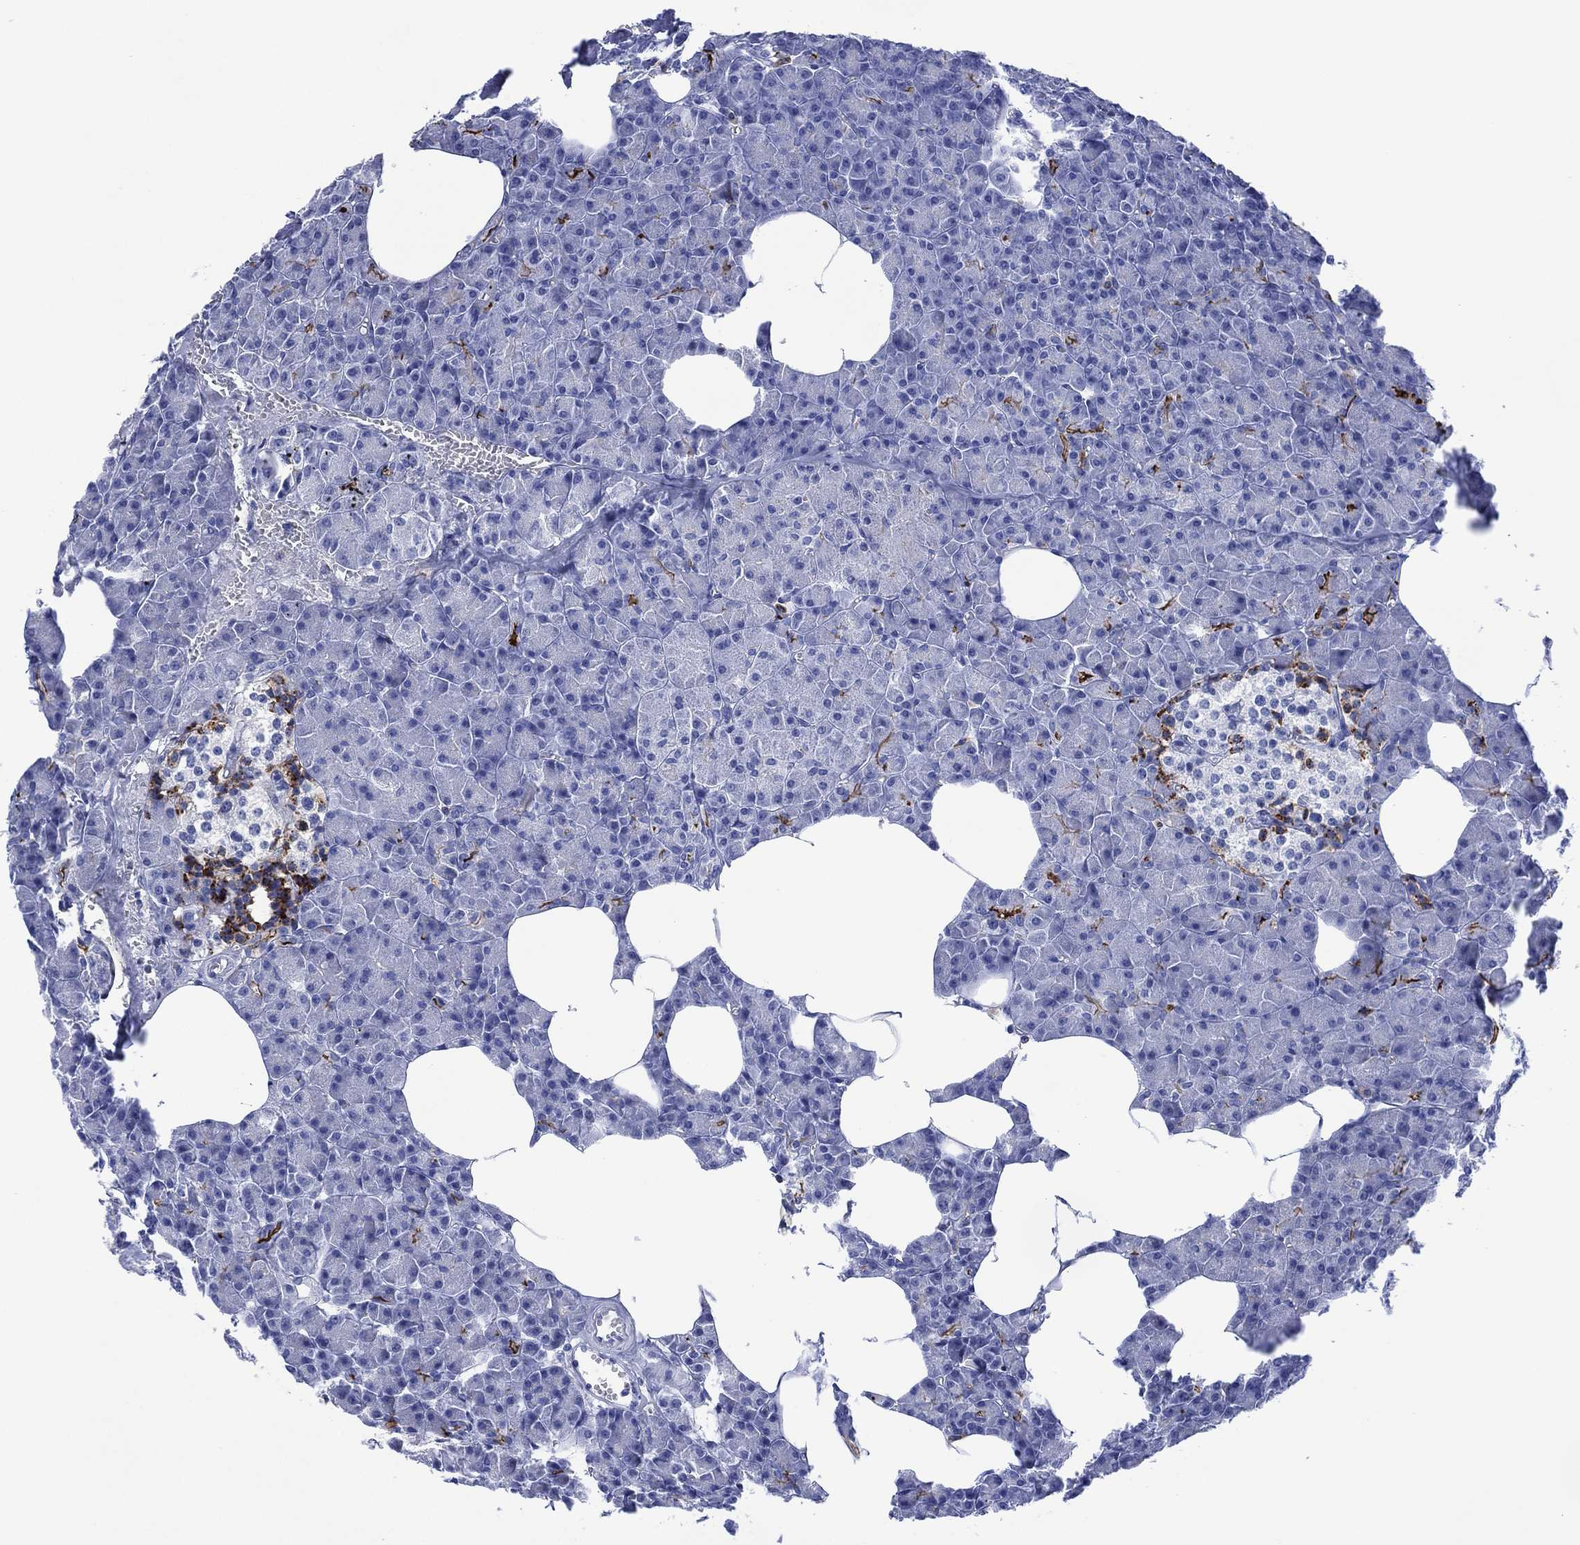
{"staining": {"intensity": "strong", "quantity": "<25%", "location": "cytoplasmic/membranous"}, "tissue": "pancreas", "cell_type": "Exocrine glandular cells", "image_type": "normal", "snomed": [{"axis": "morphology", "description": "Normal tissue, NOS"}, {"axis": "topography", "description": "Pancreas"}], "caption": "A brown stain labels strong cytoplasmic/membranous positivity of a protein in exocrine glandular cells of benign human pancreas. The protein of interest is stained brown, and the nuclei are stained in blue (DAB (3,3'-diaminobenzidine) IHC with brightfield microscopy, high magnification).", "gene": "DPP4", "patient": {"sex": "female", "age": 45}}